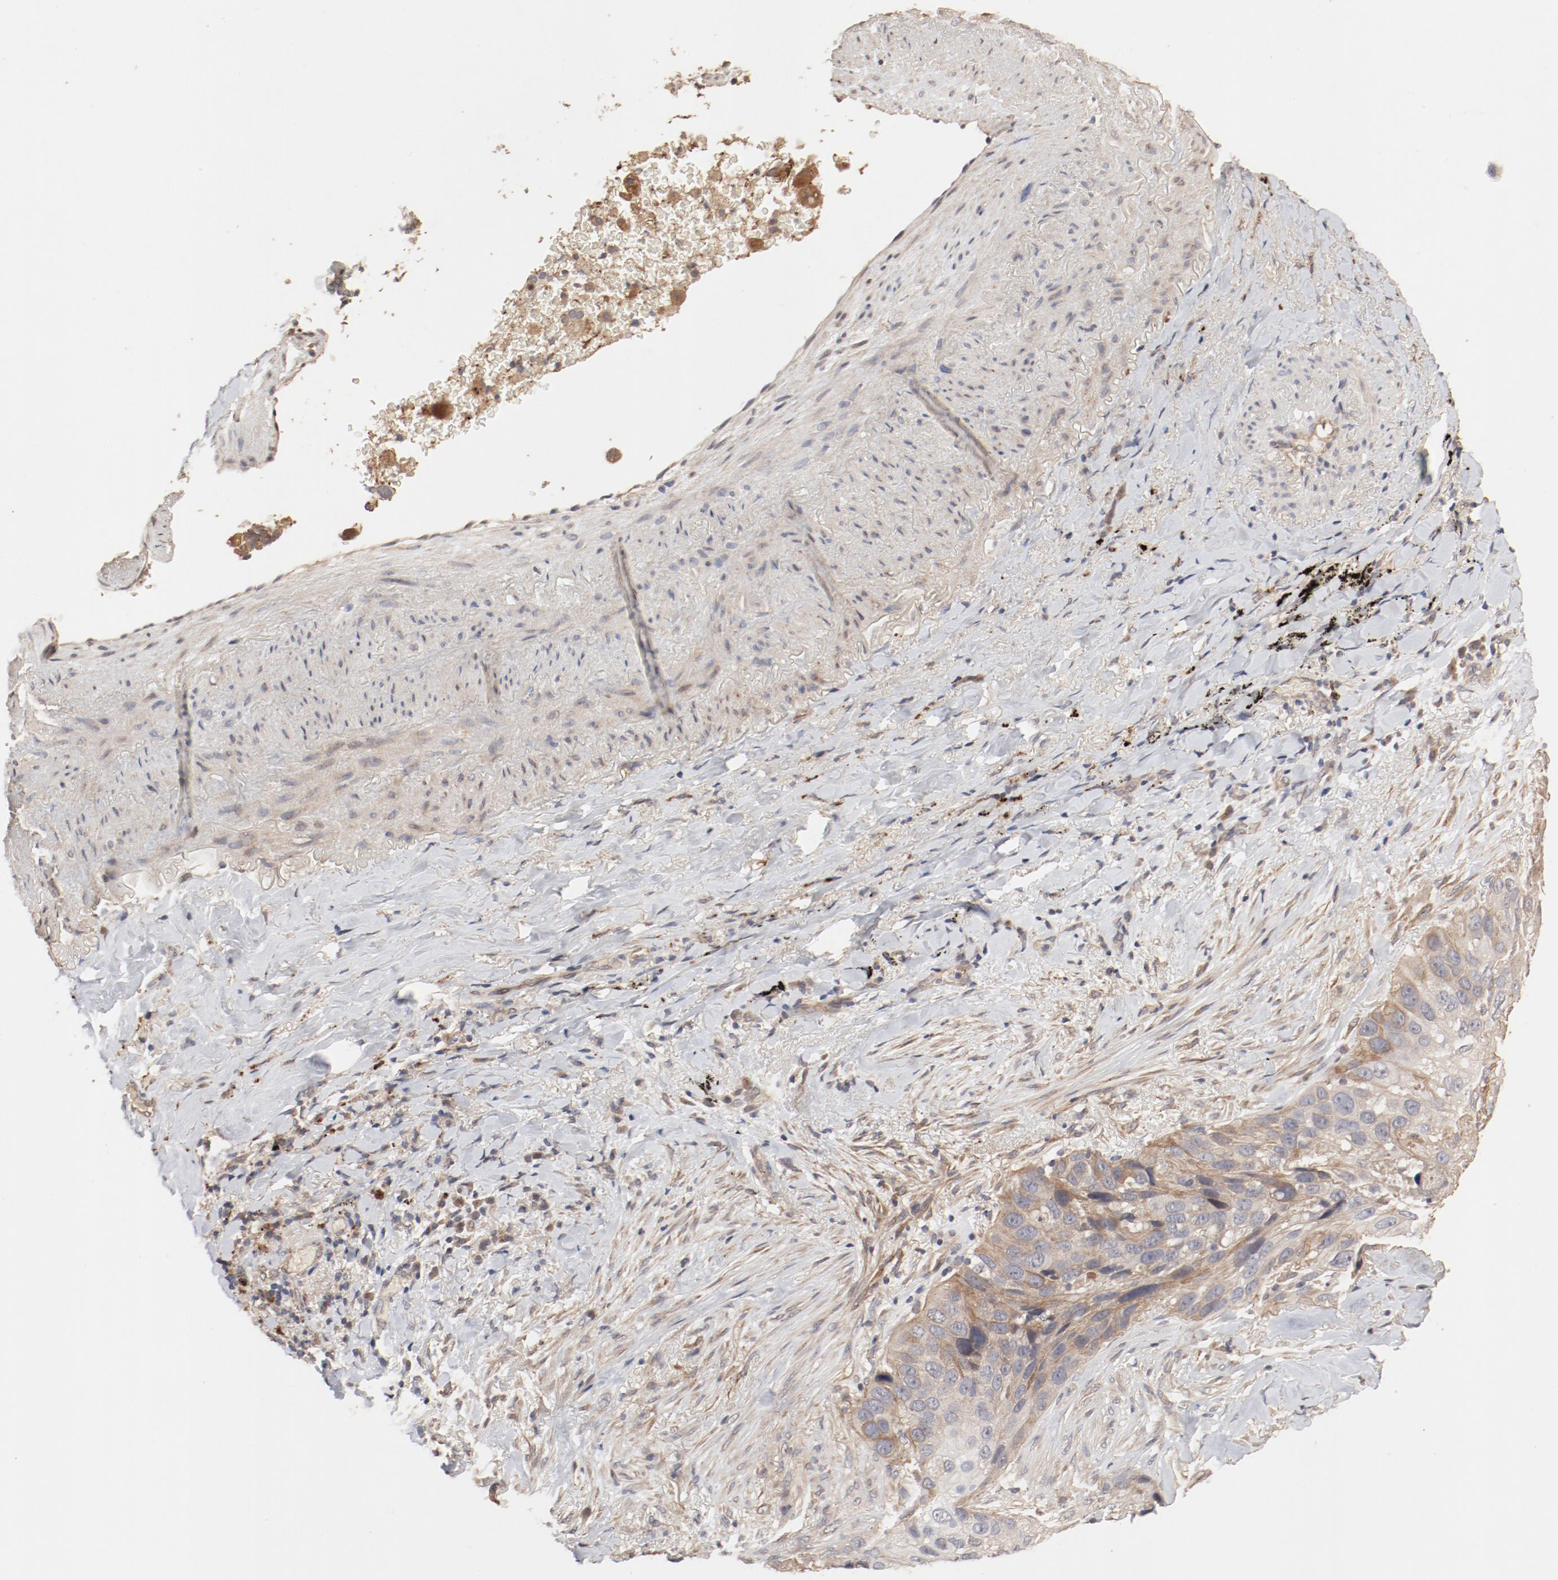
{"staining": {"intensity": "moderate", "quantity": ">75%", "location": "cytoplasmic/membranous"}, "tissue": "lung cancer", "cell_type": "Tumor cells", "image_type": "cancer", "snomed": [{"axis": "morphology", "description": "Squamous cell carcinoma, NOS"}, {"axis": "topography", "description": "Lung"}], "caption": "Tumor cells reveal medium levels of moderate cytoplasmic/membranous positivity in approximately >75% of cells in human squamous cell carcinoma (lung).", "gene": "IL3RA", "patient": {"sex": "male", "age": 54}}